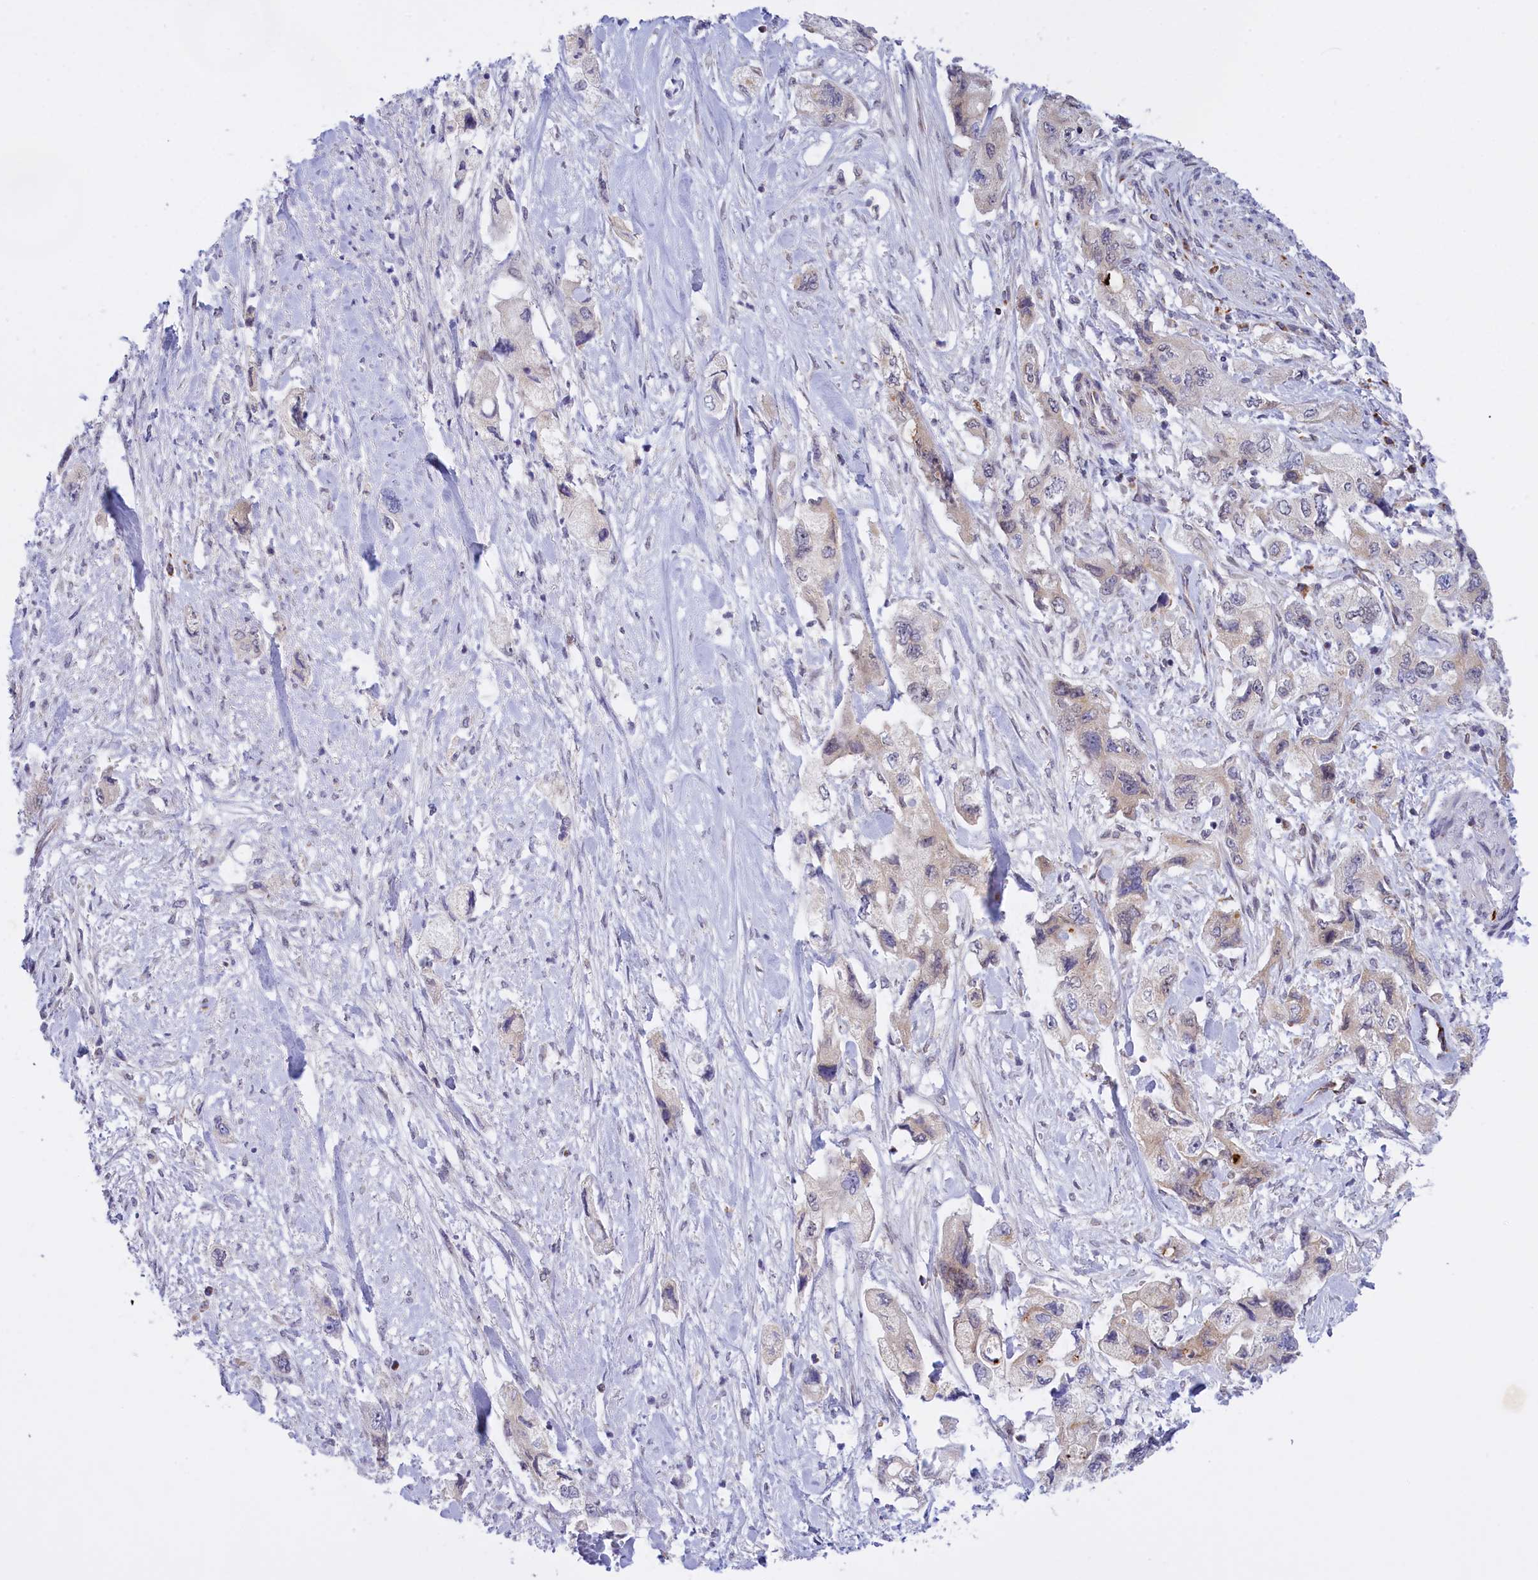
{"staining": {"intensity": "negative", "quantity": "none", "location": "none"}, "tissue": "pancreatic cancer", "cell_type": "Tumor cells", "image_type": "cancer", "snomed": [{"axis": "morphology", "description": "Adenocarcinoma, NOS"}, {"axis": "topography", "description": "Pancreas"}], "caption": "There is no significant positivity in tumor cells of adenocarcinoma (pancreatic). (DAB immunohistochemistry (IHC), high magnification).", "gene": "FAM149B1", "patient": {"sex": "female", "age": 73}}